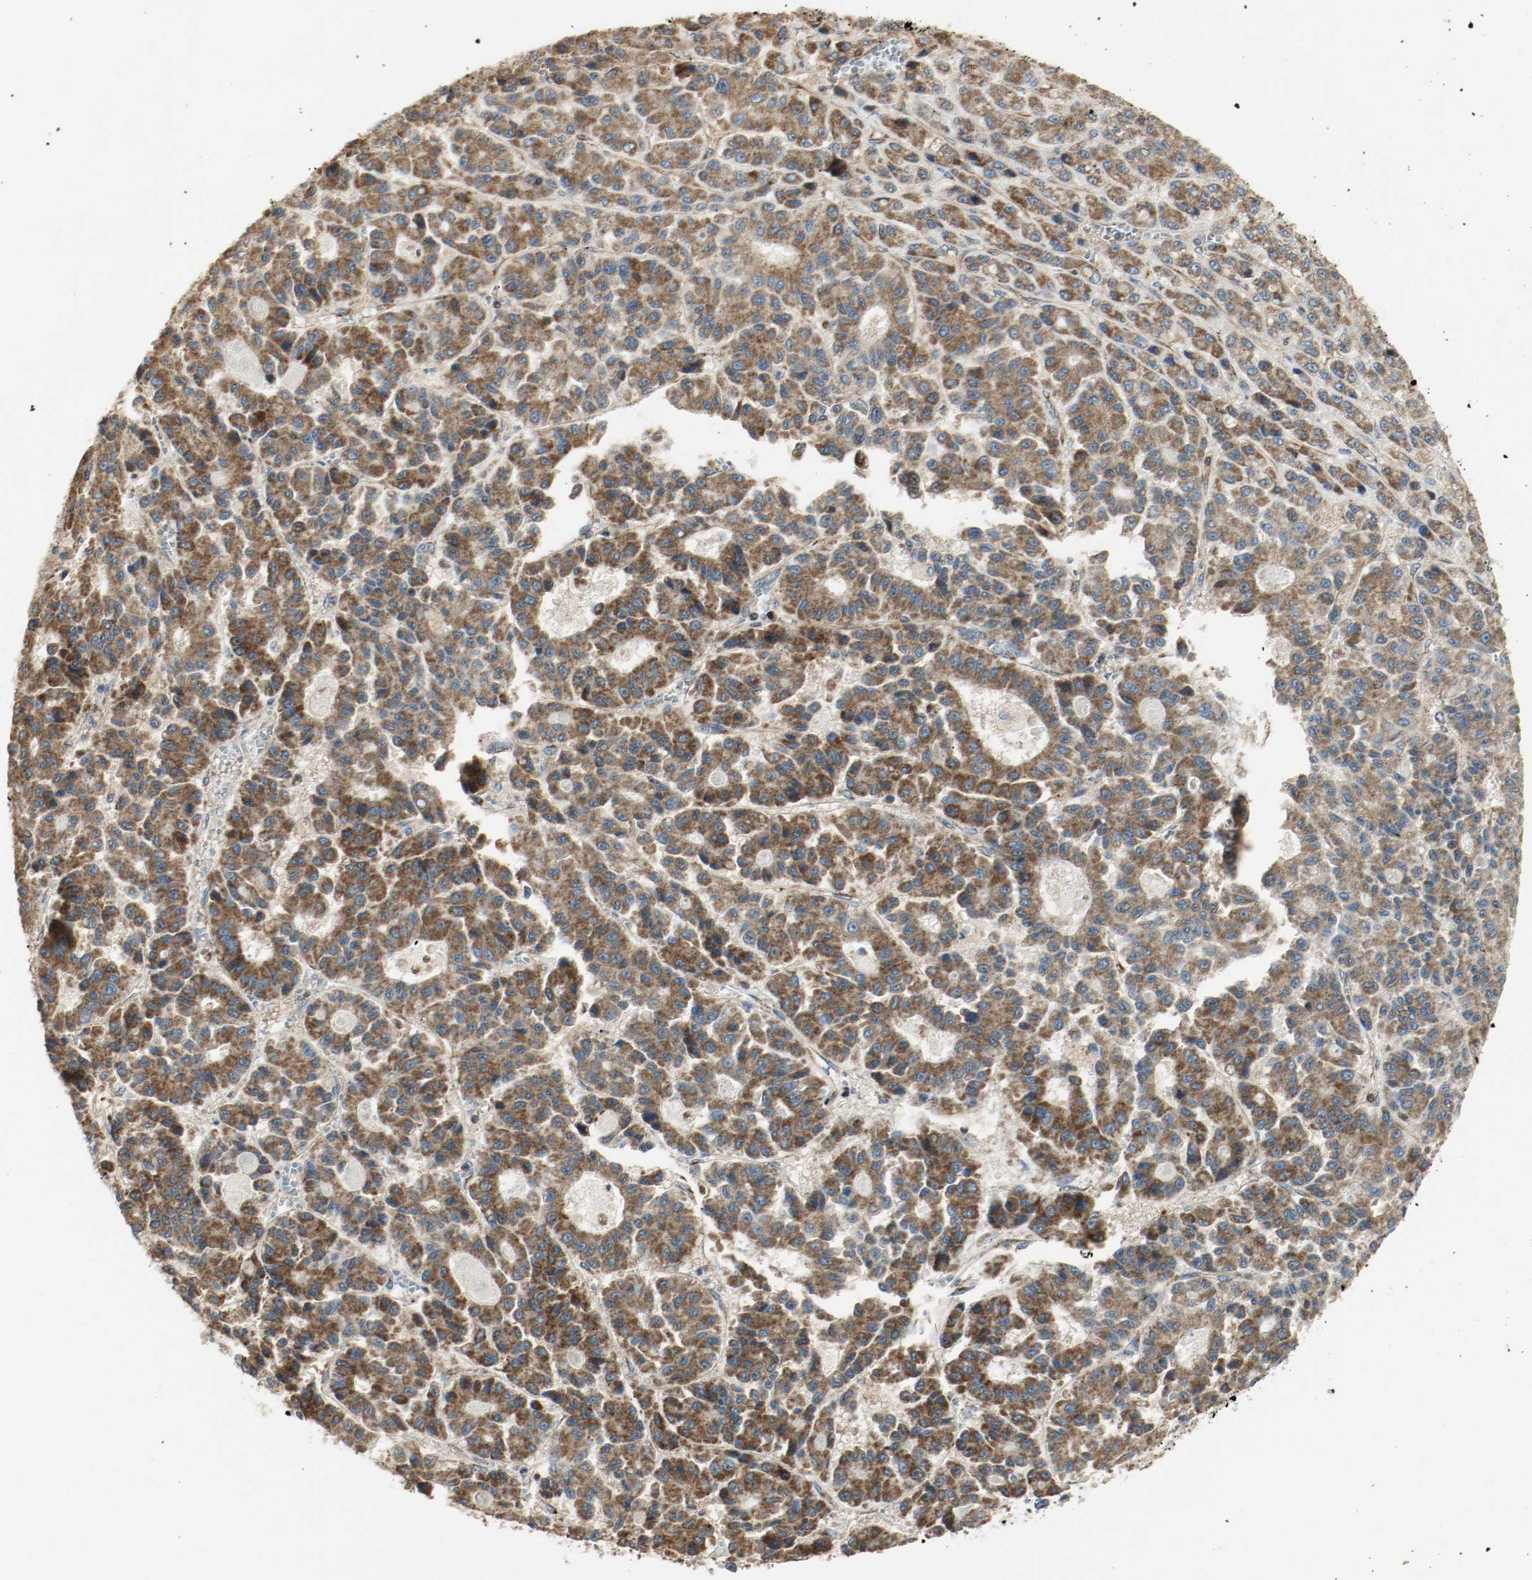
{"staining": {"intensity": "strong", "quantity": ">75%", "location": "cytoplasmic/membranous"}, "tissue": "liver cancer", "cell_type": "Tumor cells", "image_type": "cancer", "snomed": [{"axis": "morphology", "description": "Carcinoma, Hepatocellular, NOS"}, {"axis": "topography", "description": "Liver"}], "caption": "Hepatocellular carcinoma (liver) tissue demonstrates strong cytoplasmic/membranous positivity in about >75% of tumor cells, visualized by immunohistochemistry. The staining was performed using DAB (3,3'-diaminobenzidine) to visualize the protein expression in brown, while the nuclei were stained in blue with hematoxylin (Magnification: 20x).", "gene": "PLCG1", "patient": {"sex": "male", "age": 70}}